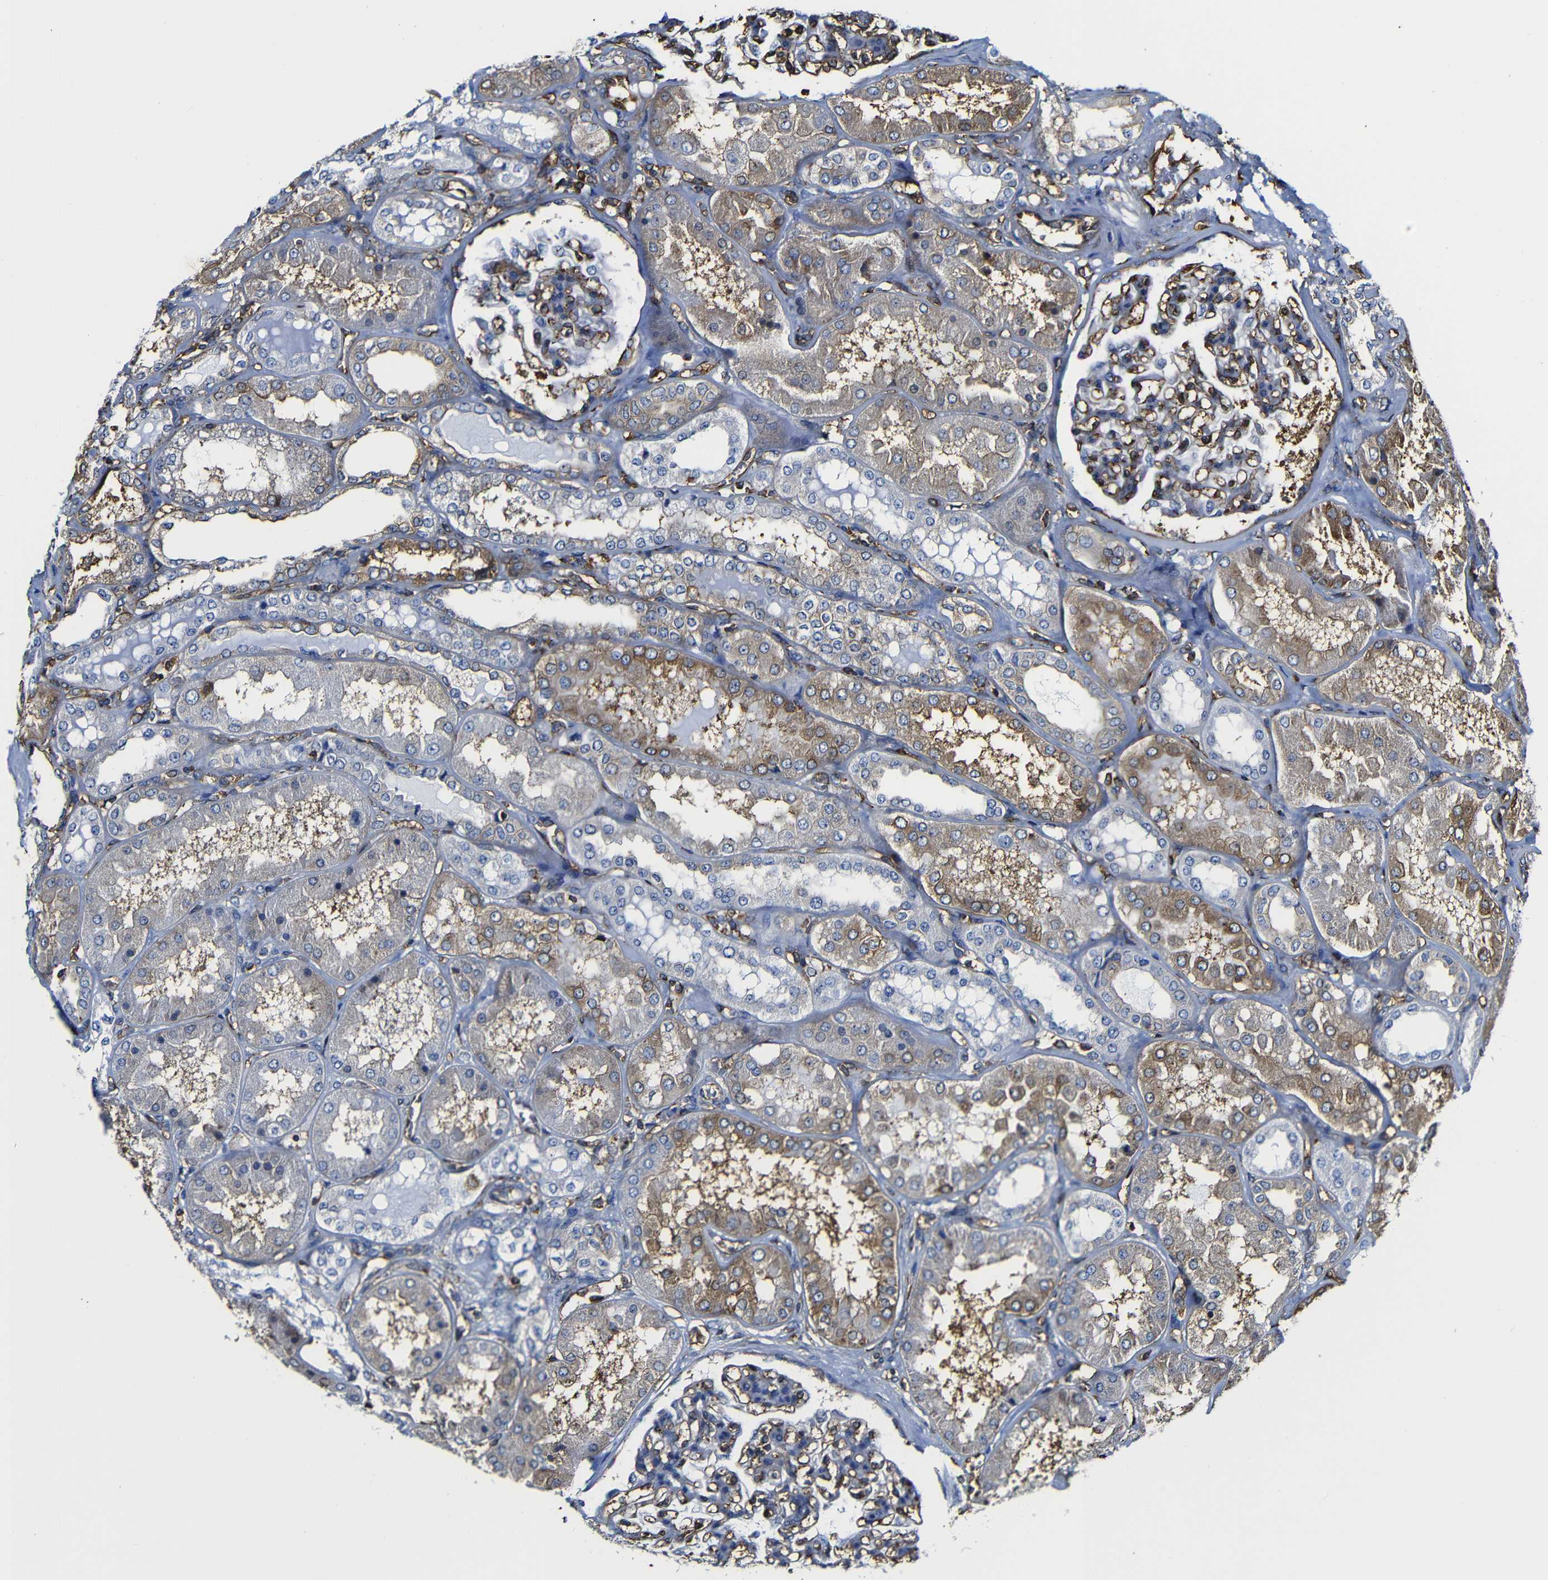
{"staining": {"intensity": "moderate", "quantity": ">75%", "location": "cytoplasmic/membranous"}, "tissue": "kidney", "cell_type": "Cells in glomeruli", "image_type": "normal", "snomed": [{"axis": "morphology", "description": "Normal tissue, NOS"}, {"axis": "topography", "description": "Kidney"}], "caption": "Benign kidney displays moderate cytoplasmic/membranous expression in approximately >75% of cells in glomeruli, visualized by immunohistochemistry.", "gene": "MSN", "patient": {"sex": "female", "age": 56}}